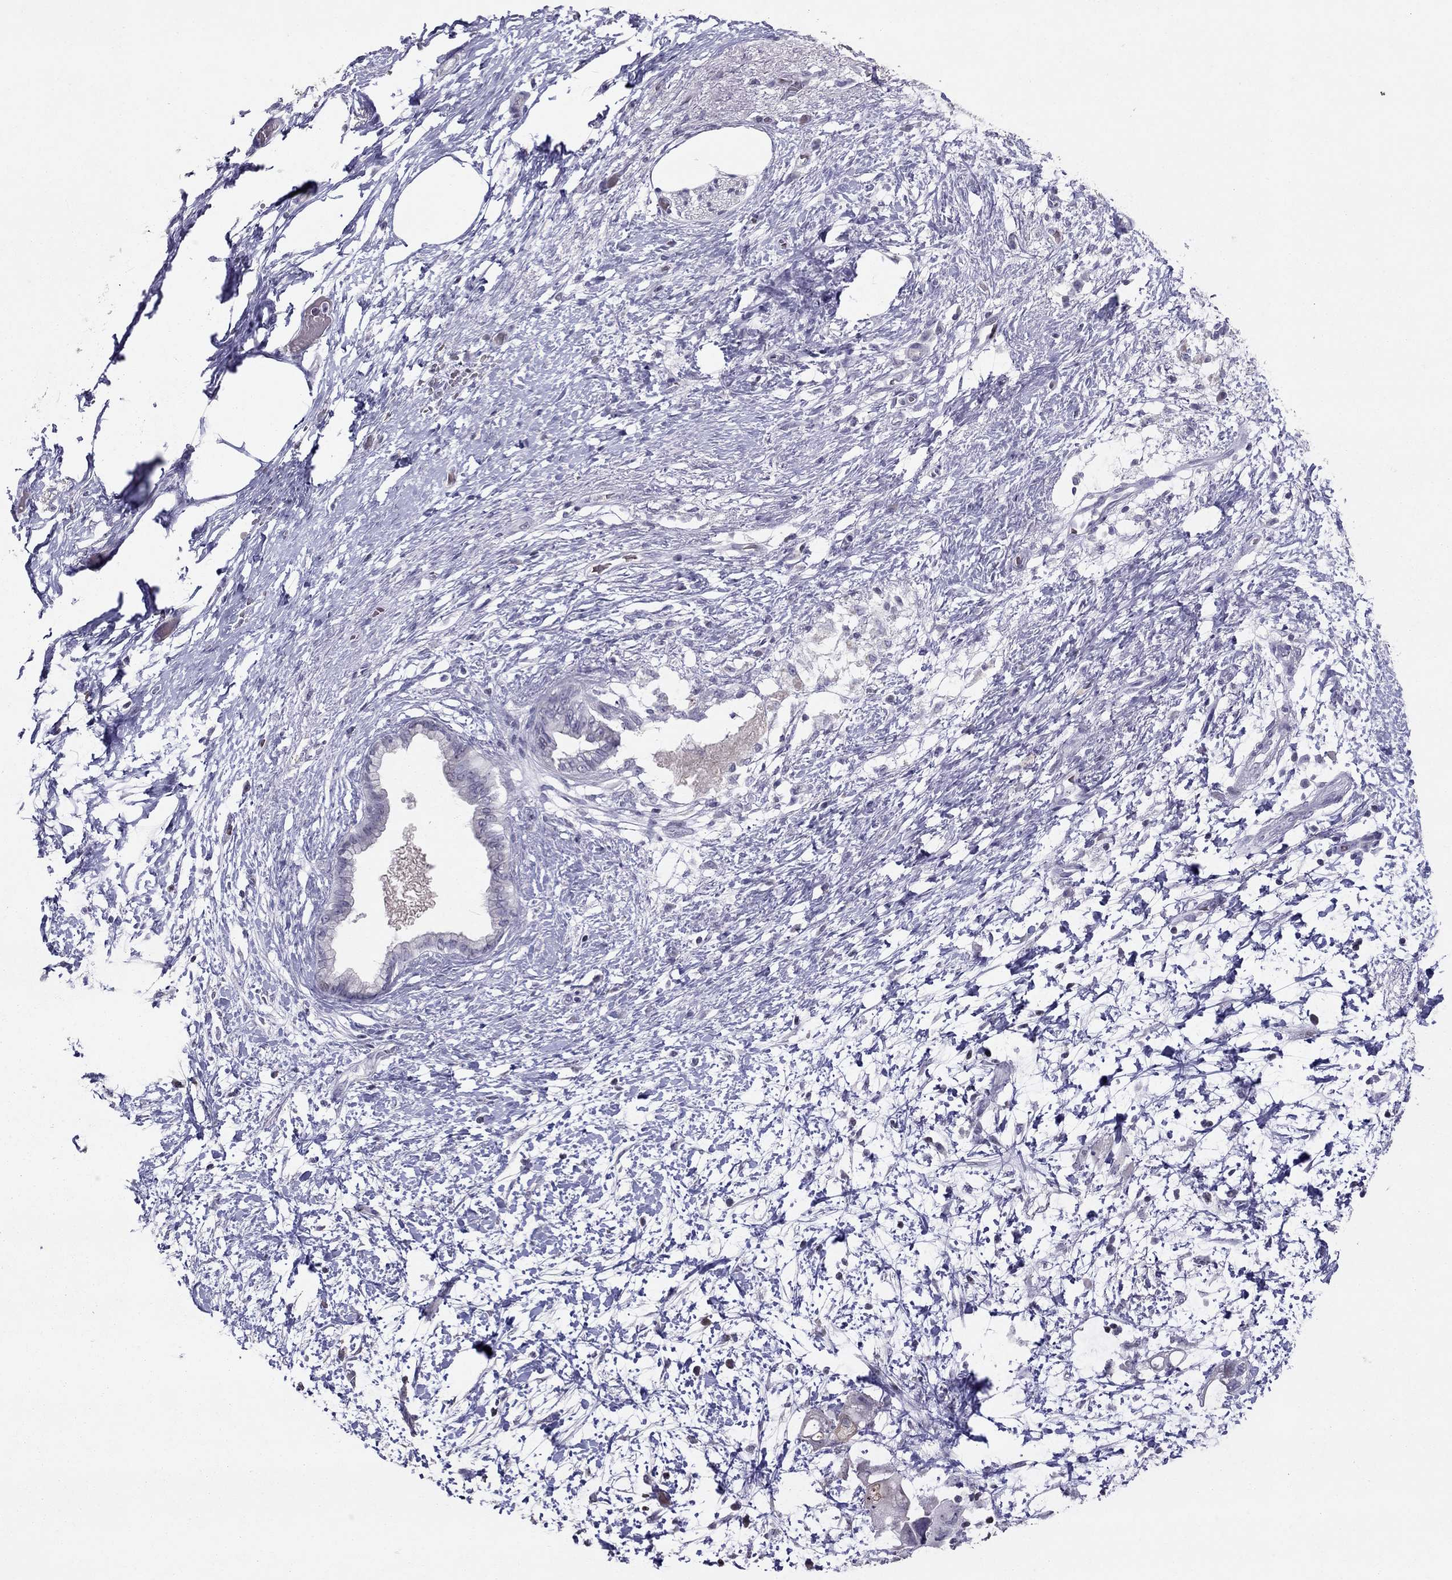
{"staining": {"intensity": "negative", "quantity": "none", "location": "none"}, "tissue": "pancreatic cancer", "cell_type": "Tumor cells", "image_type": "cancer", "snomed": [{"axis": "morphology", "description": "Adenocarcinoma, NOS"}, {"axis": "topography", "description": "Pancreas"}], "caption": "A micrograph of pancreatic cancer stained for a protein reveals no brown staining in tumor cells.", "gene": "TSHB", "patient": {"sex": "female", "age": 72}}